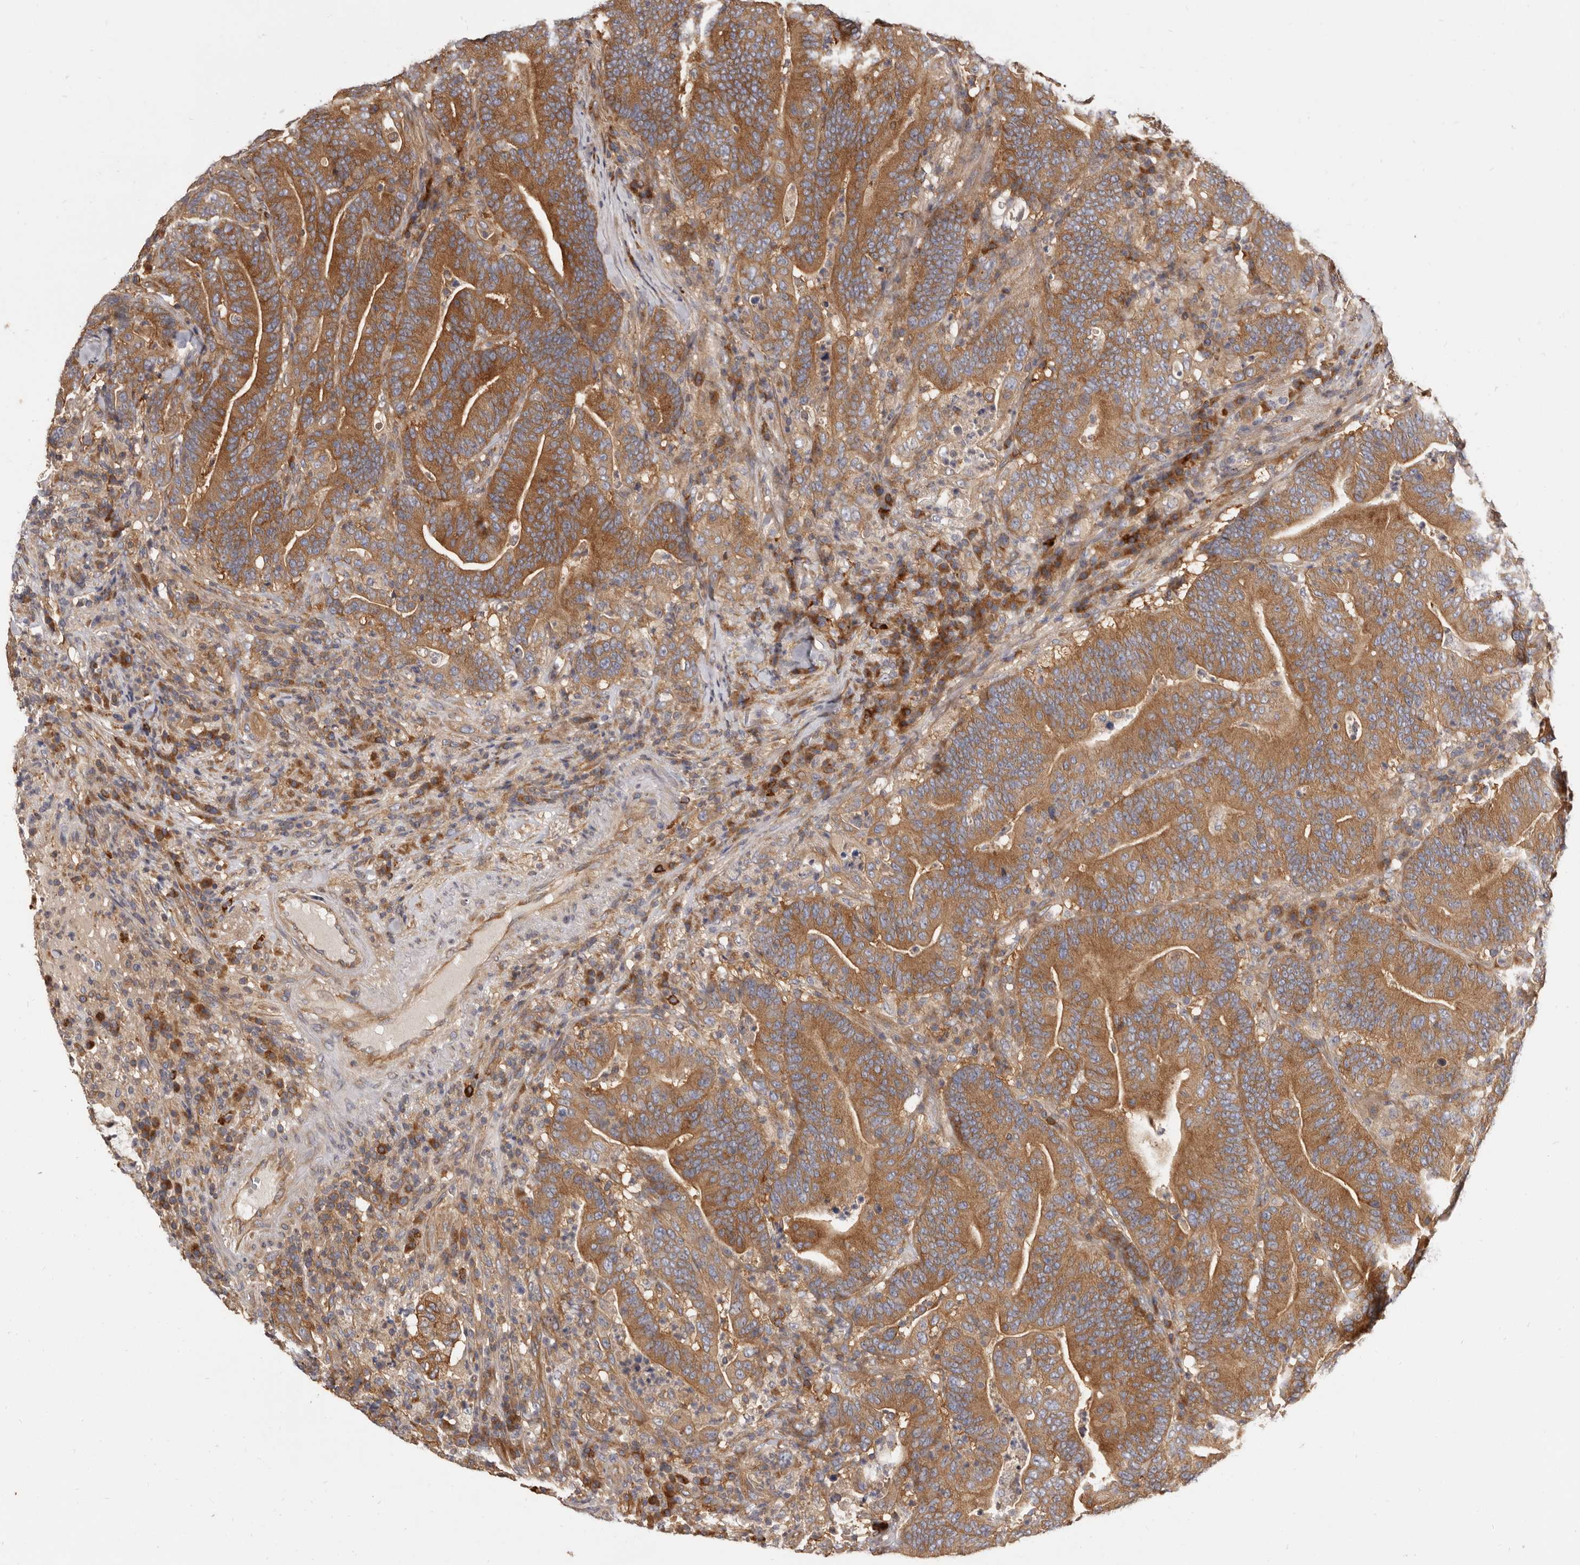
{"staining": {"intensity": "moderate", "quantity": ">75%", "location": "cytoplasmic/membranous"}, "tissue": "colorectal cancer", "cell_type": "Tumor cells", "image_type": "cancer", "snomed": [{"axis": "morphology", "description": "Adenocarcinoma, NOS"}, {"axis": "topography", "description": "Colon"}], "caption": "Protein expression by immunohistochemistry (IHC) shows moderate cytoplasmic/membranous expression in about >75% of tumor cells in colorectal cancer. (brown staining indicates protein expression, while blue staining denotes nuclei).", "gene": "ADAMTS20", "patient": {"sex": "female", "age": 66}}